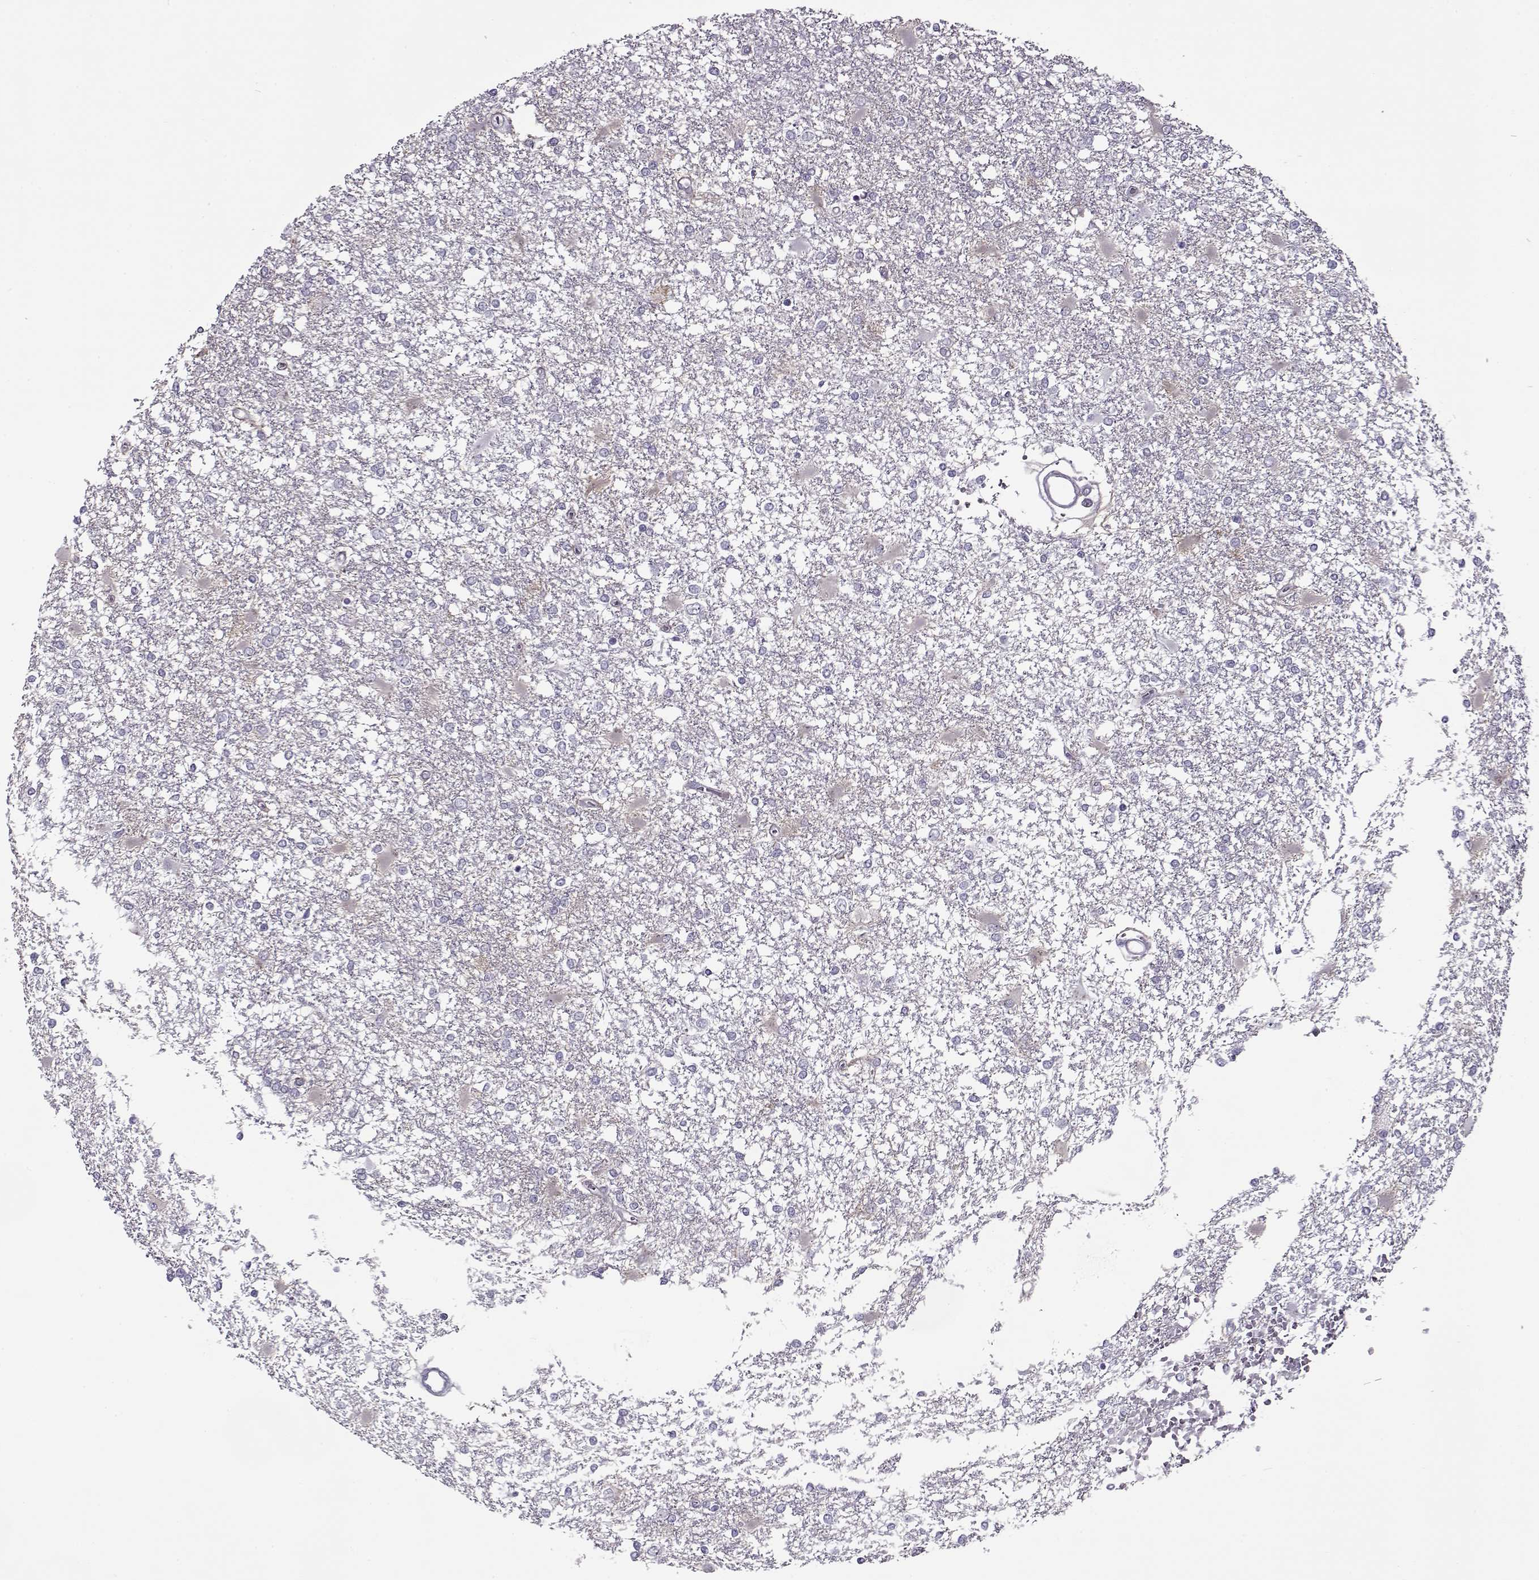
{"staining": {"intensity": "negative", "quantity": "none", "location": "none"}, "tissue": "glioma", "cell_type": "Tumor cells", "image_type": "cancer", "snomed": [{"axis": "morphology", "description": "Glioma, malignant, High grade"}, {"axis": "topography", "description": "Cerebral cortex"}], "caption": "Malignant glioma (high-grade) was stained to show a protein in brown. There is no significant positivity in tumor cells.", "gene": "PP2D1", "patient": {"sex": "male", "age": 79}}